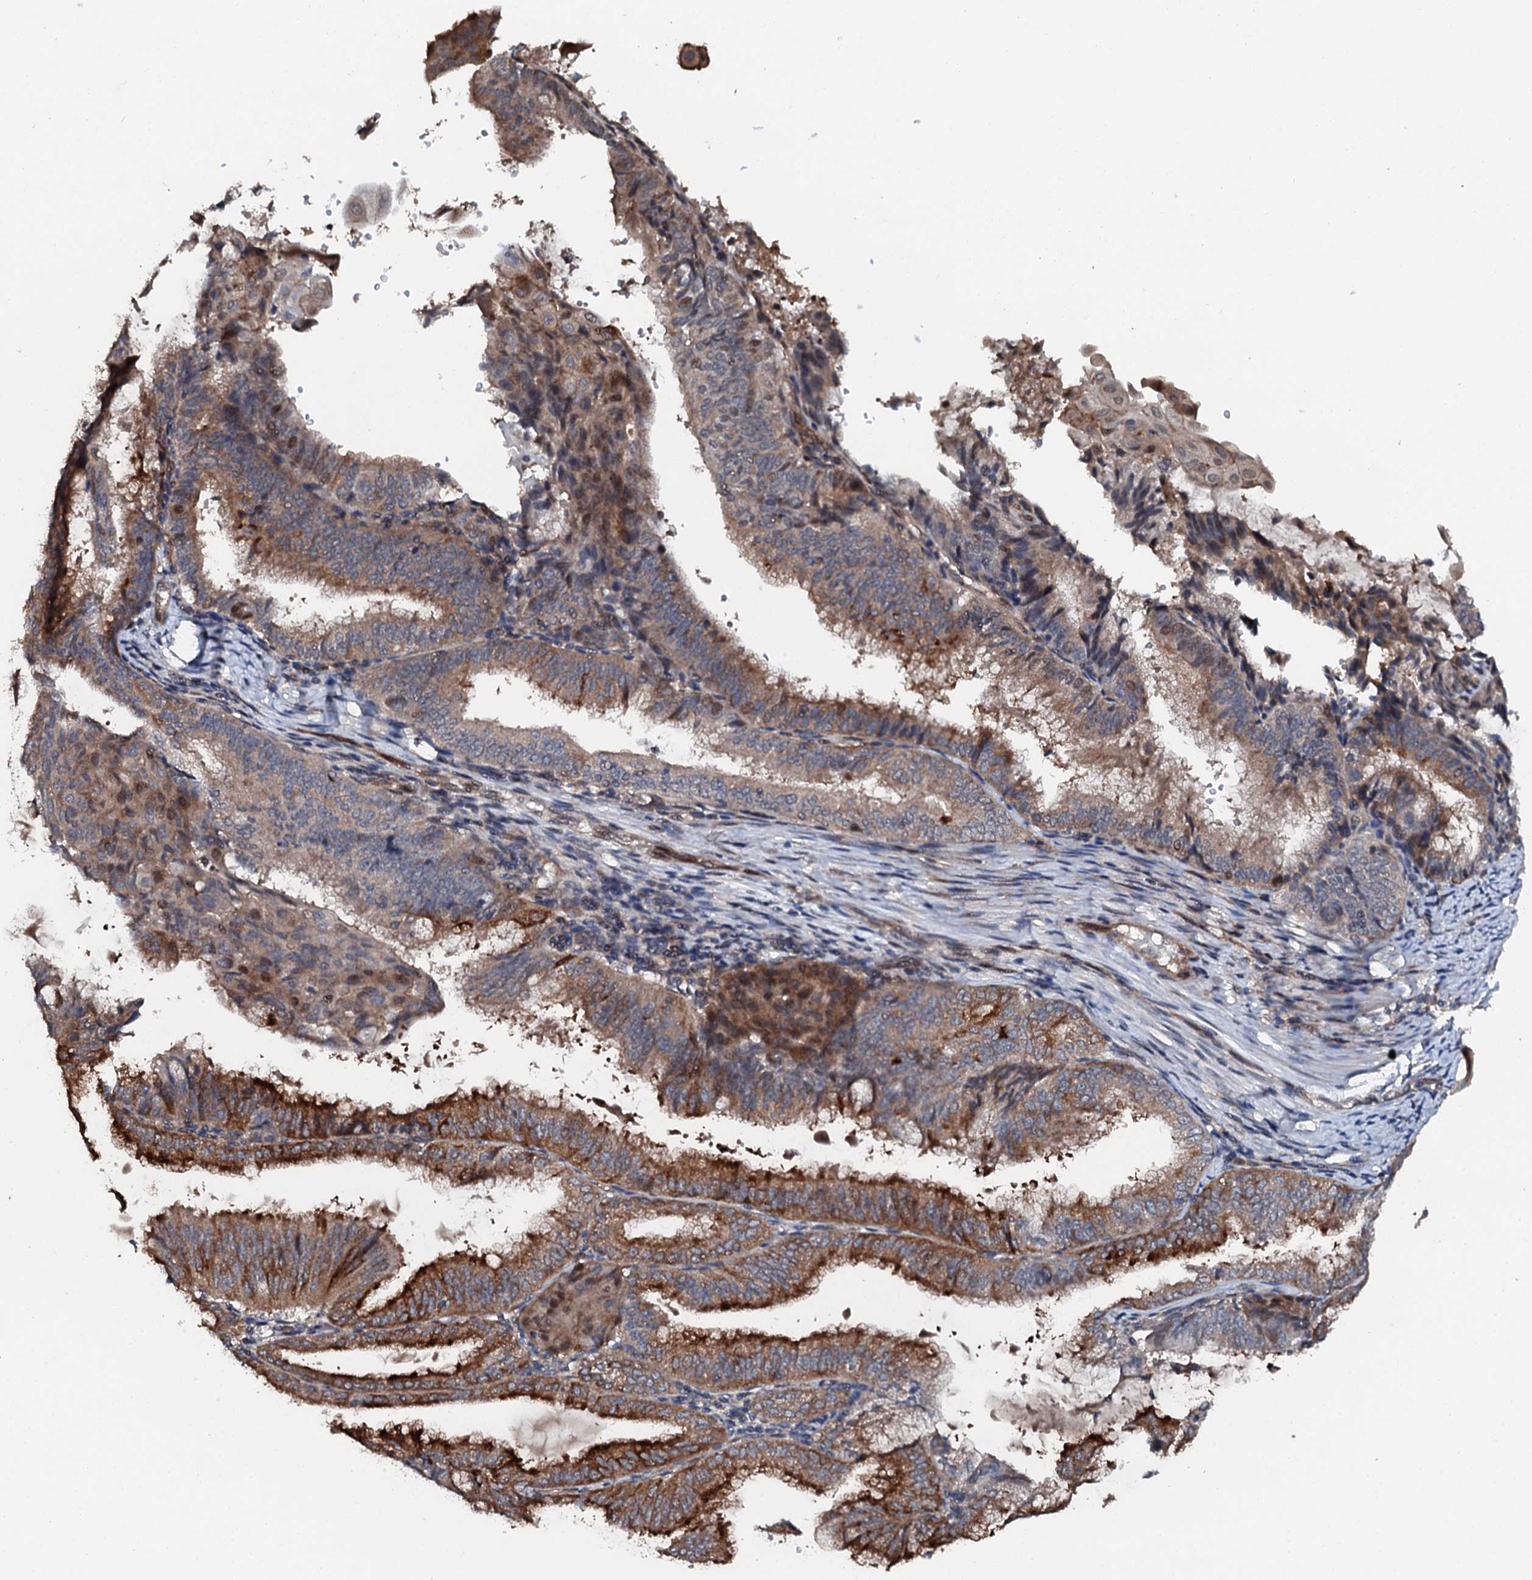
{"staining": {"intensity": "strong", "quantity": "25%-75%", "location": "cytoplasmic/membranous"}, "tissue": "endometrial cancer", "cell_type": "Tumor cells", "image_type": "cancer", "snomed": [{"axis": "morphology", "description": "Adenocarcinoma, NOS"}, {"axis": "topography", "description": "Endometrium"}], "caption": "Approximately 25%-75% of tumor cells in human endometrial adenocarcinoma reveal strong cytoplasmic/membranous protein staining as visualized by brown immunohistochemical staining.", "gene": "FLYWCH1", "patient": {"sex": "female", "age": 49}}